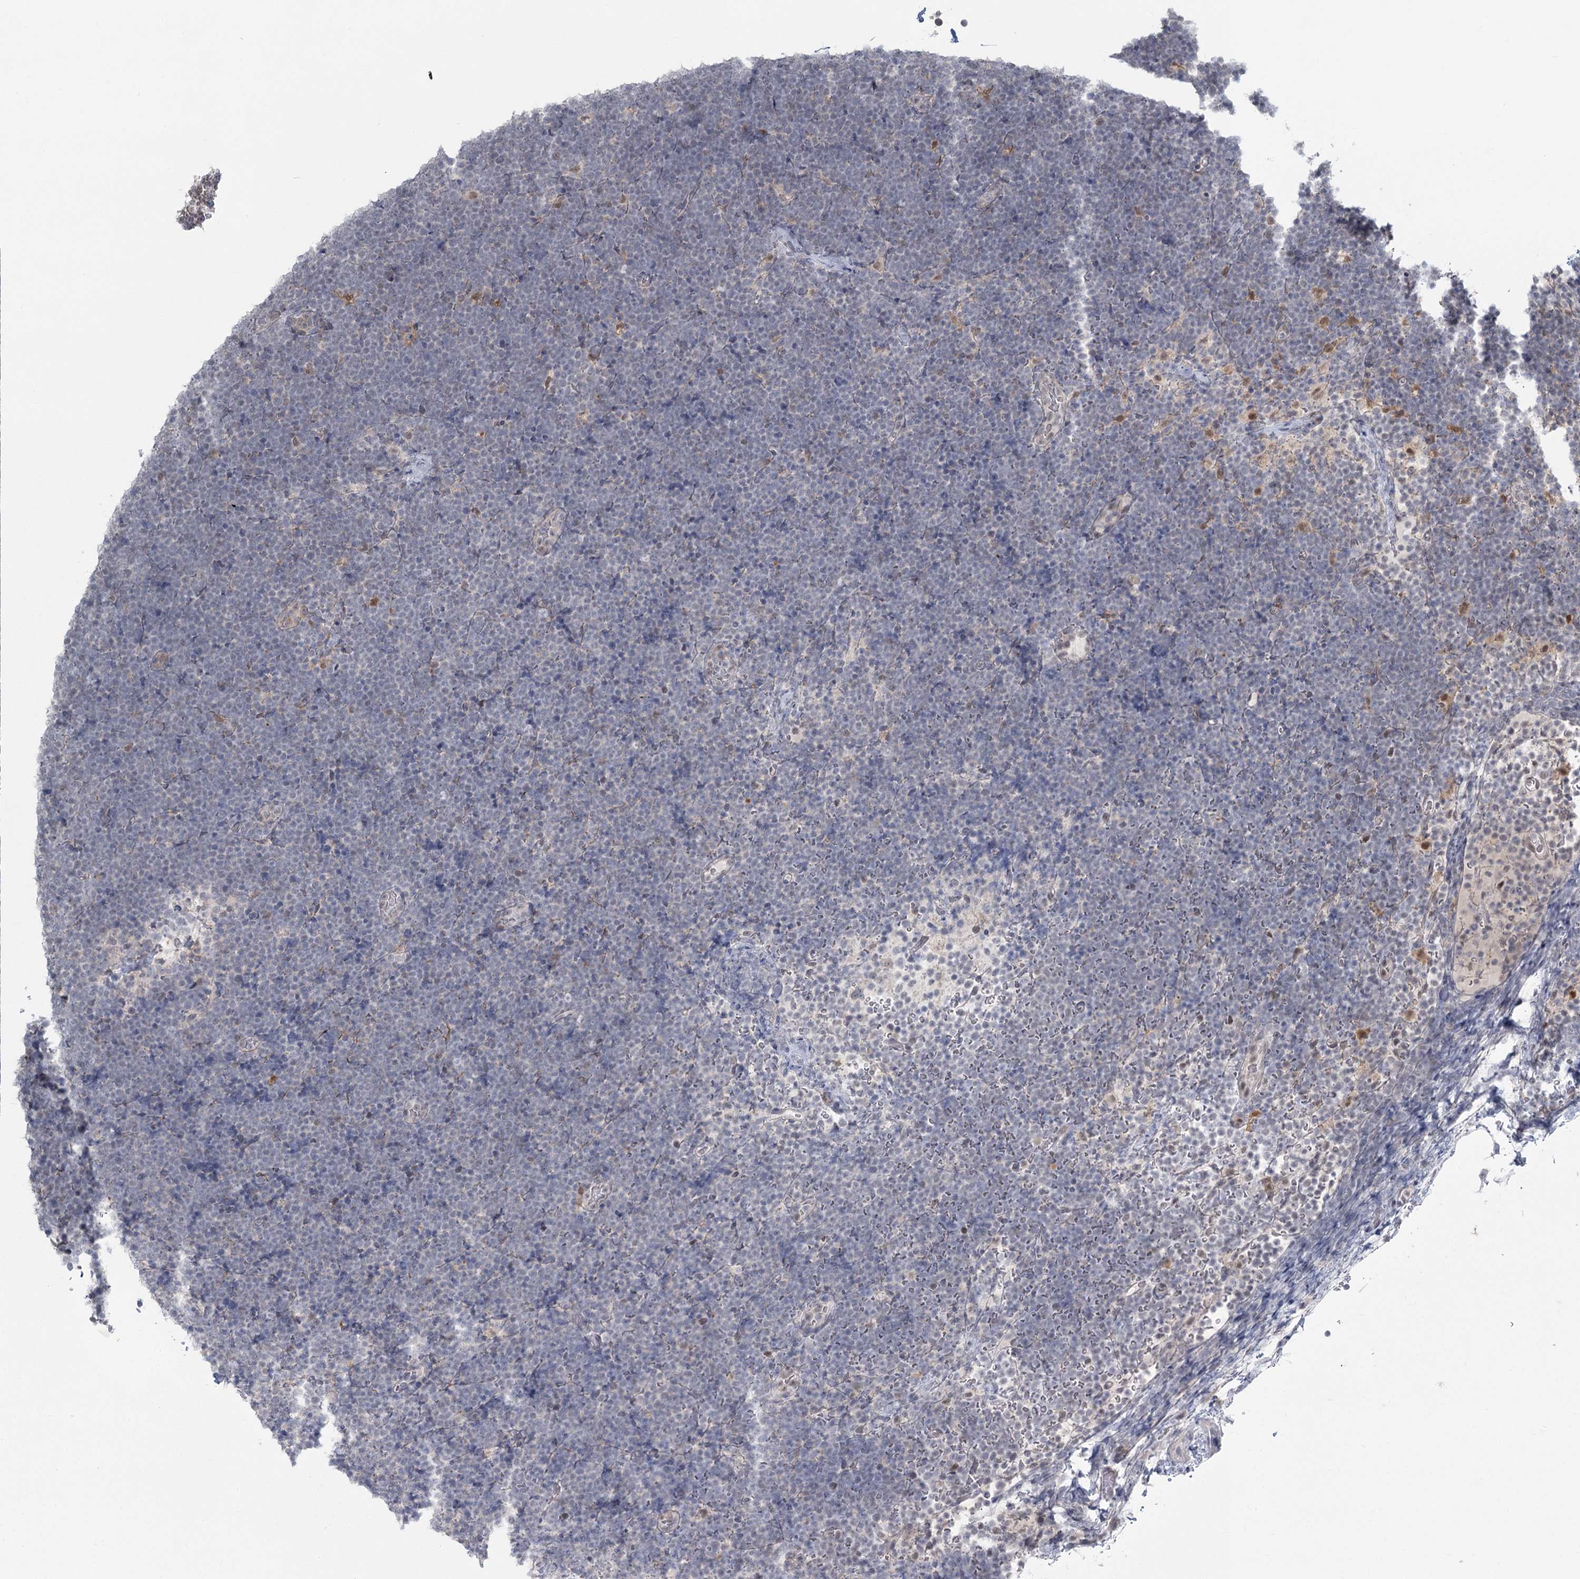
{"staining": {"intensity": "negative", "quantity": "none", "location": "none"}, "tissue": "lymphoma", "cell_type": "Tumor cells", "image_type": "cancer", "snomed": [{"axis": "morphology", "description": "Malignant lymphoma, non-Hodgkin's type, High grade"}, {"axis": "topography", "description": "Lymph node"}], "caption": "A micrograph of malignant lymphoma, non-Hodgkin's type (high-grade) stained for a protein exhibits no brown staining in tumor cells.", "gene": "TMEM70", "patient": {"sex": "male", "age": 13}}